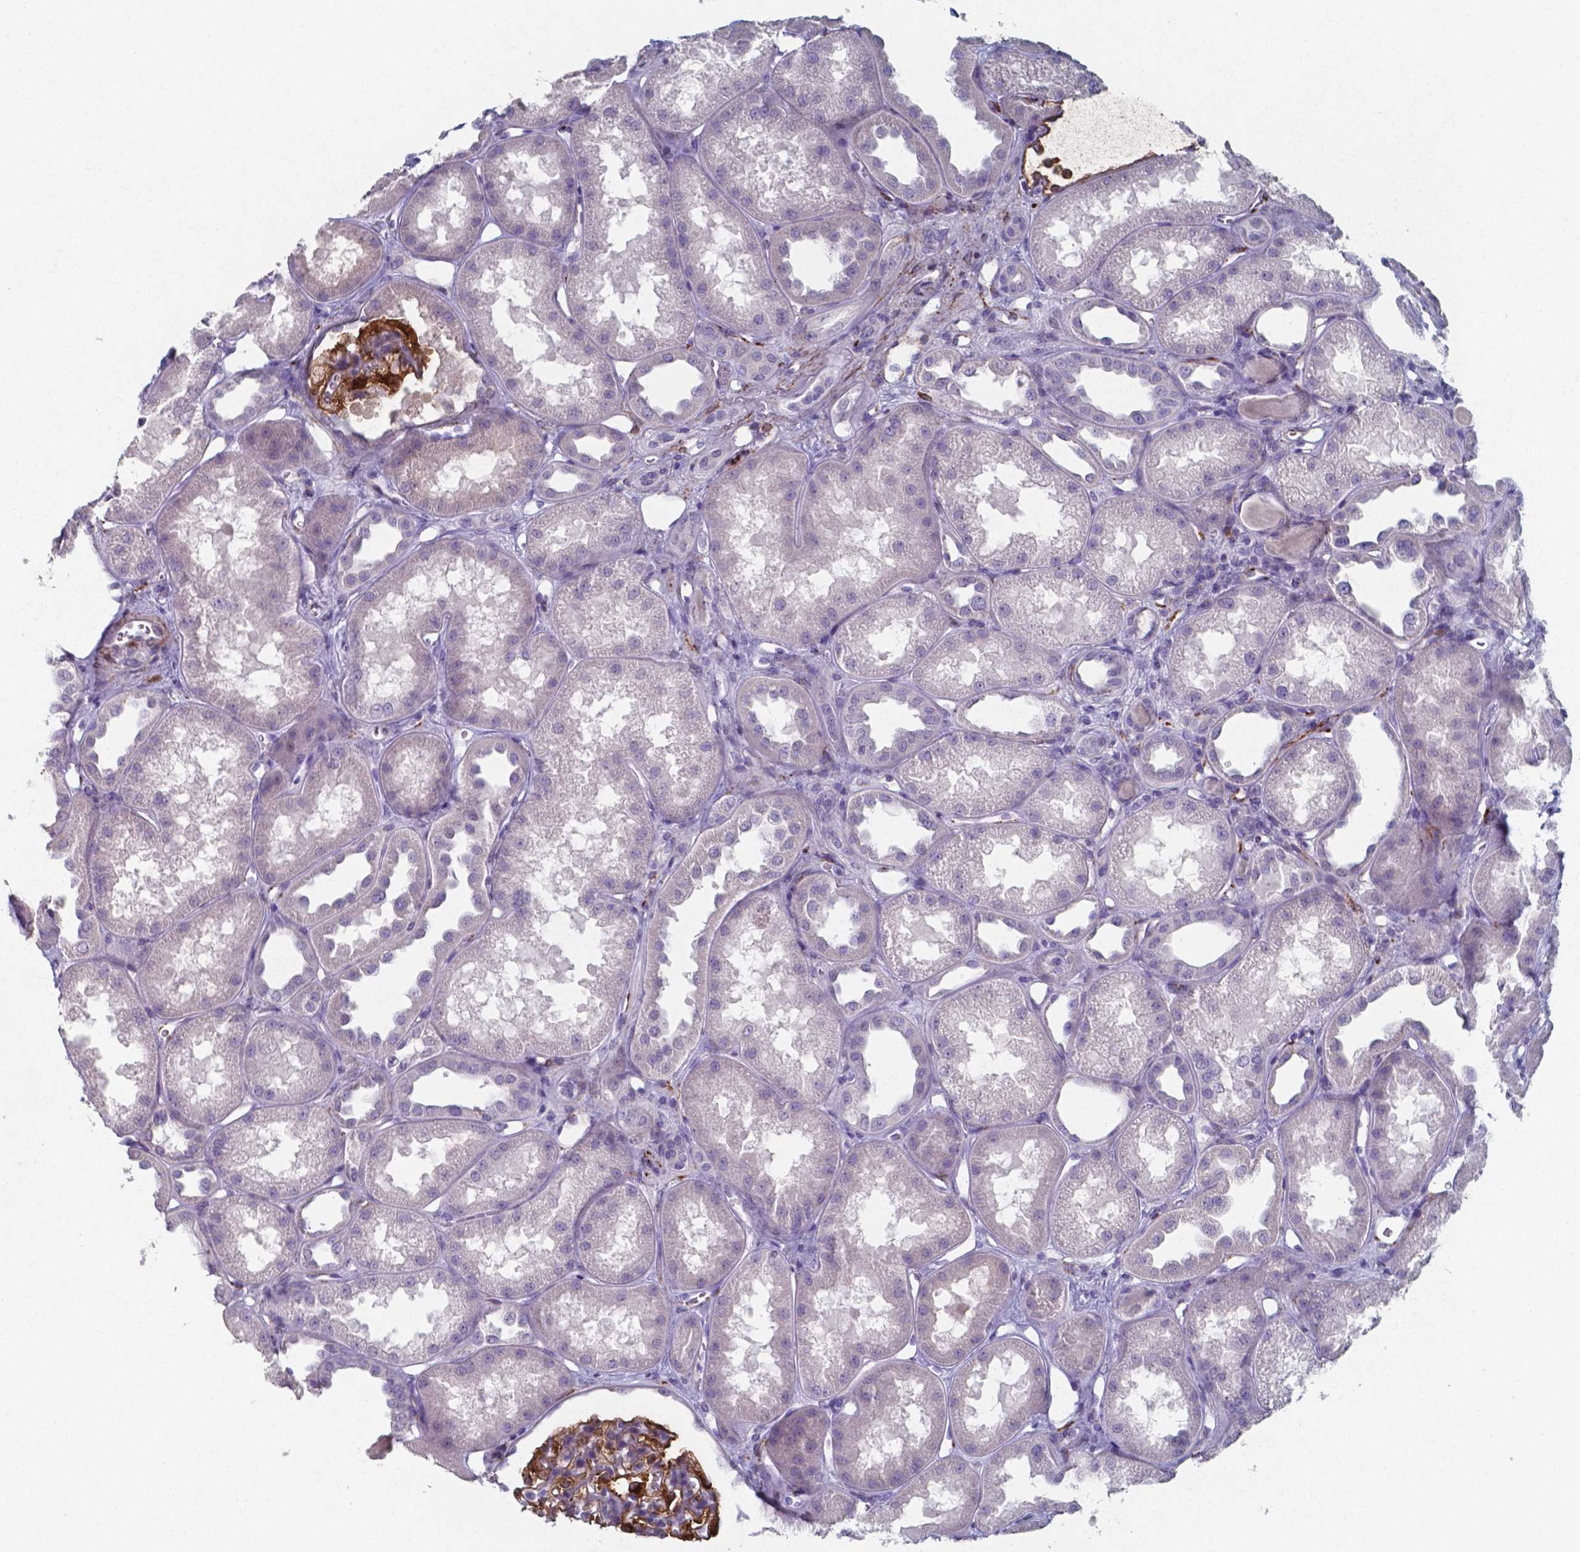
{"staining": {"intensity": "strong", "quantity": ">75%", "location": "cytoplasmic/membranous"}, "tissue": "kidney", "cell_type": "Cells in glomeruli", "image_type": "normal", "snomed": [{"axis": "morphology", "description": "Normal tissue, NOS"}, {"axis": "topography", "description": "Kidney"}], "caption": "A high amount of strong cytoplasmic/membranous expression is seen in approximately >75% of cells in glomeruli in unremarkable kidney.", "gene": "PLA2R1", "patient": {"sex": "male", "age": 61}}